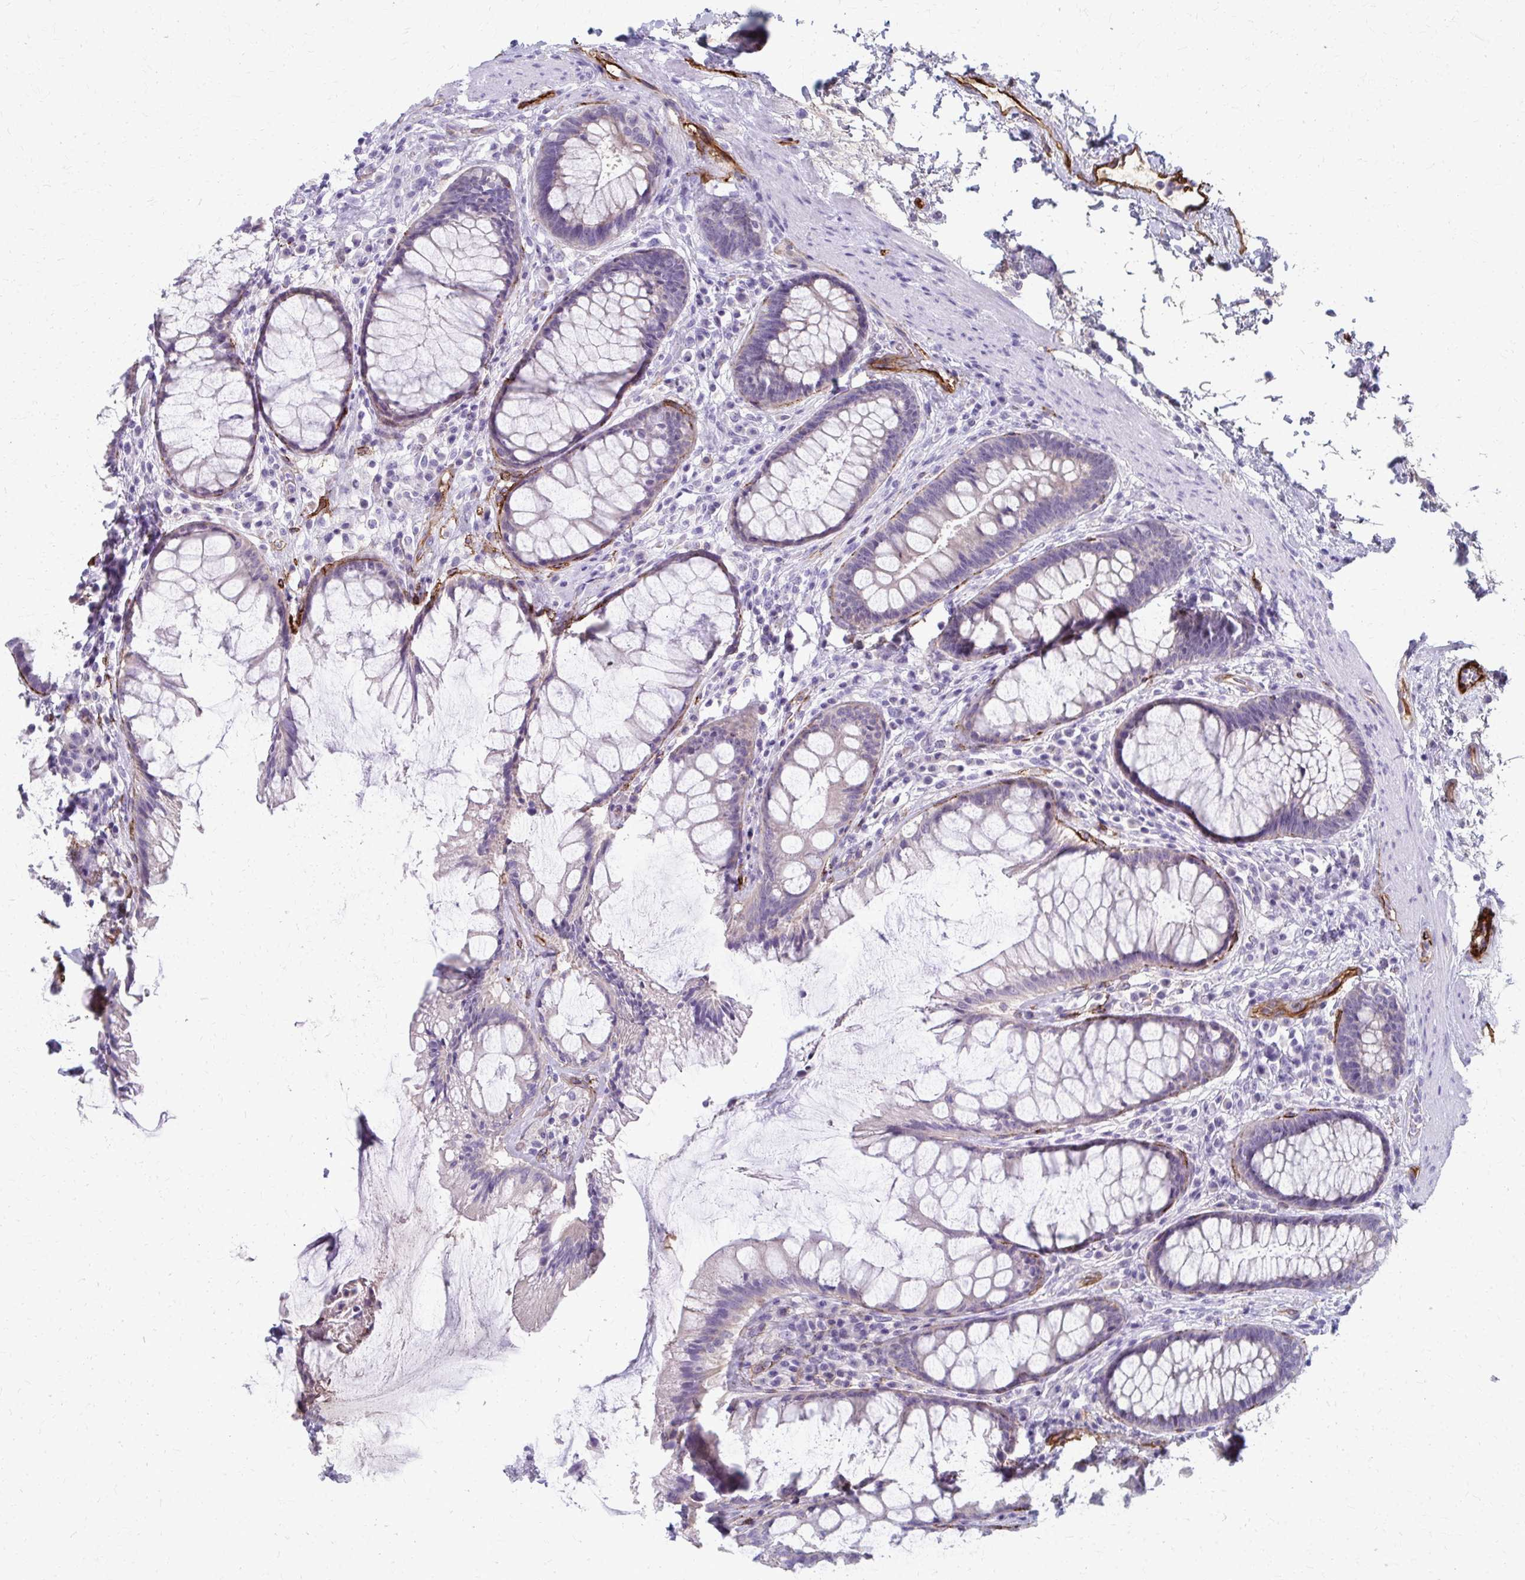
{"staining": {"intensity": "weak", "quantity": "<25%", "location": "cytoplasmic/membranous"}, "tissue": "rectum", "cell_type": "Glandular cells", "image_type": "normal", "snomed": [{"axis": "morphology", "description": "Normal tissue, NOS"}, {"axis": "topography", "description": "Rectum"}], "caption": "The histopathology image exhibits no significant expression in glandular cells of rectum.", "gene": "ADIPOQ", "patient": {"sex": "male", "age": 72}}